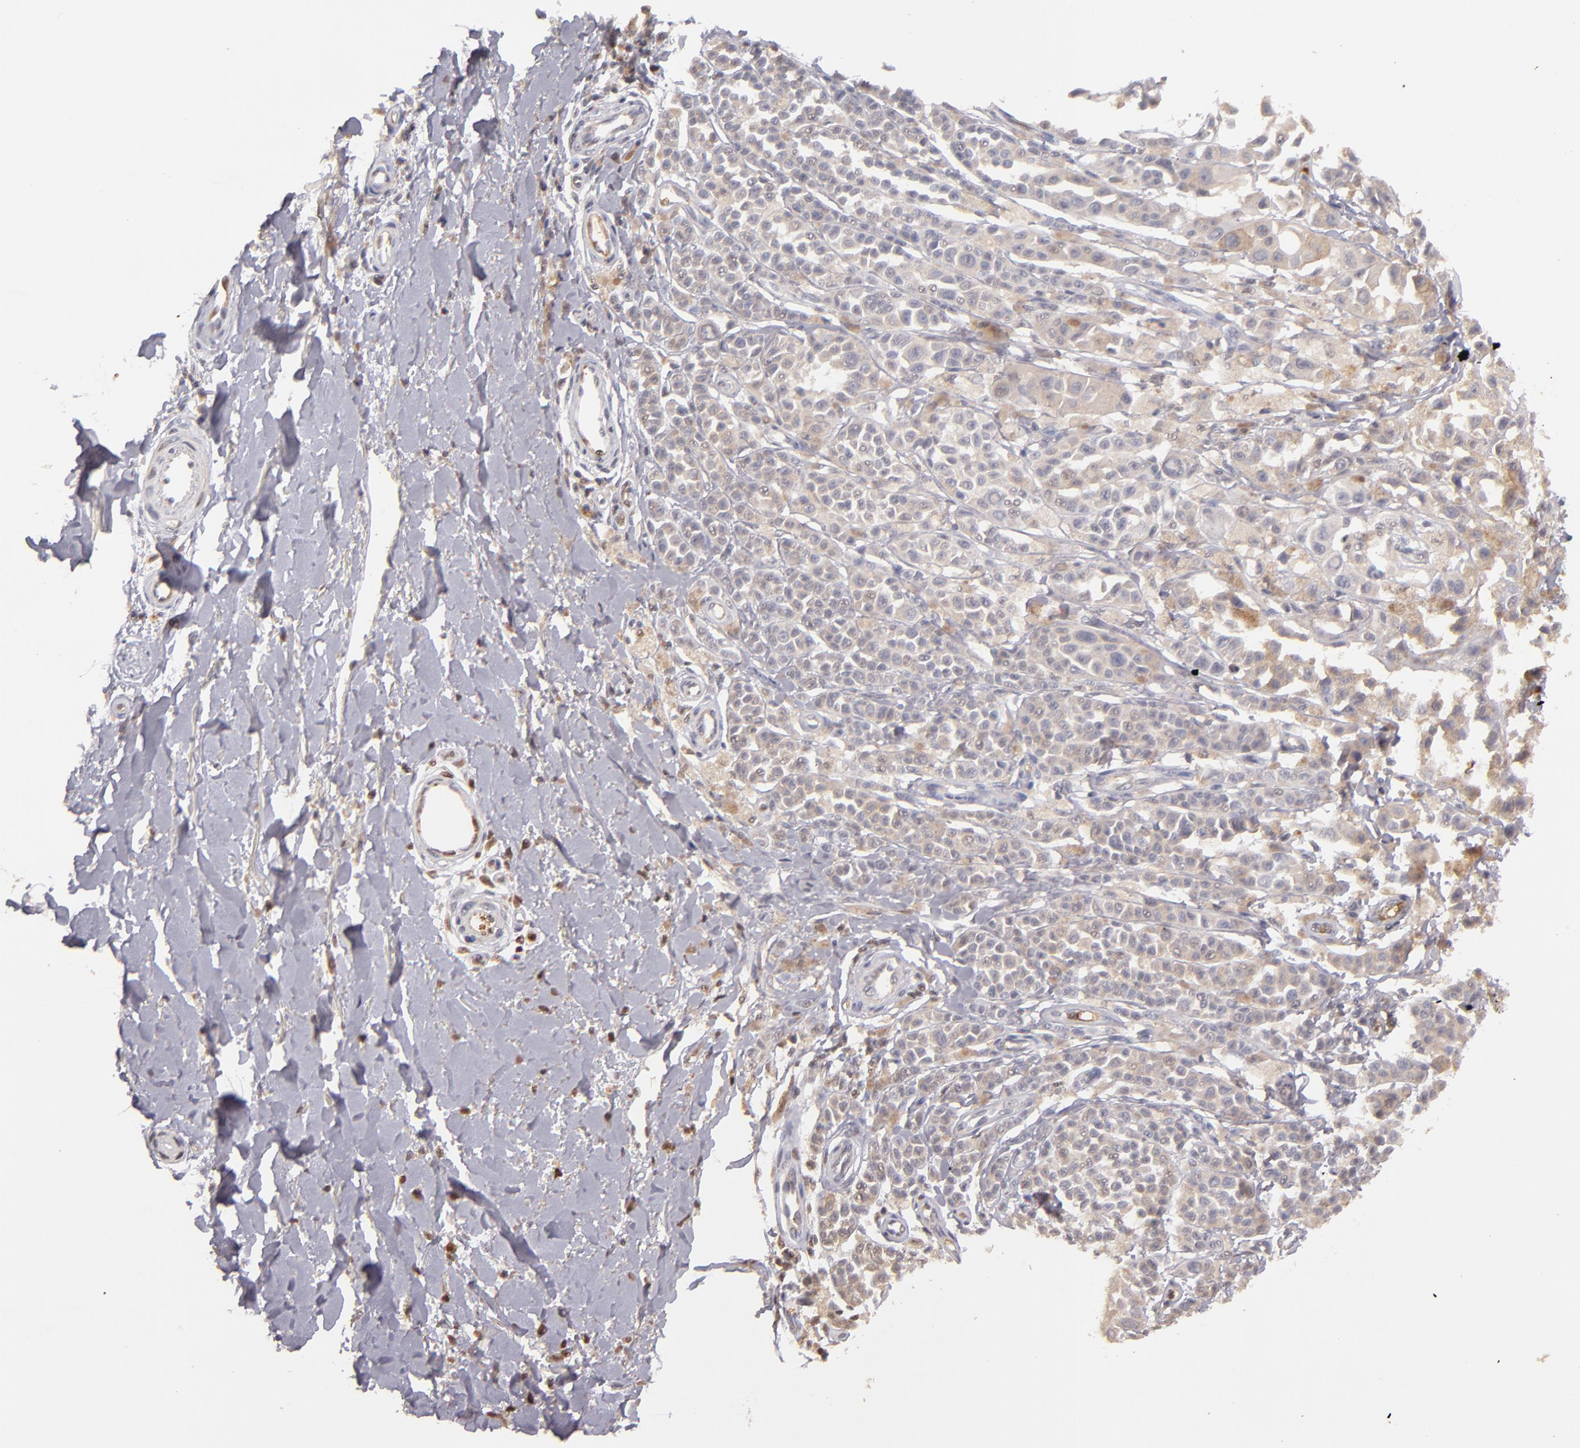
{"staining": {"intensity": "weak", "quantity": ">75%", "location": "cytoplasmic/membranous"}, "tissue": "melanoma", "cell_type": "Tumor cells", "image_type": "cancer", "snomed": [{"axis": "morphology", "description": "Malignant melanoma, NOS"}, {"axis": "topography", "description": "Skin"}], "caption": "A photomicrograph of malignant melanoma stained for a protein demonstrates weak cytoplasmic/membranous brown staining in tumor cells. (IHC, brightfield microscopy, high magnification).", "gene": "SERPINC1", "patient": {"sex": "female", "age": 38}}